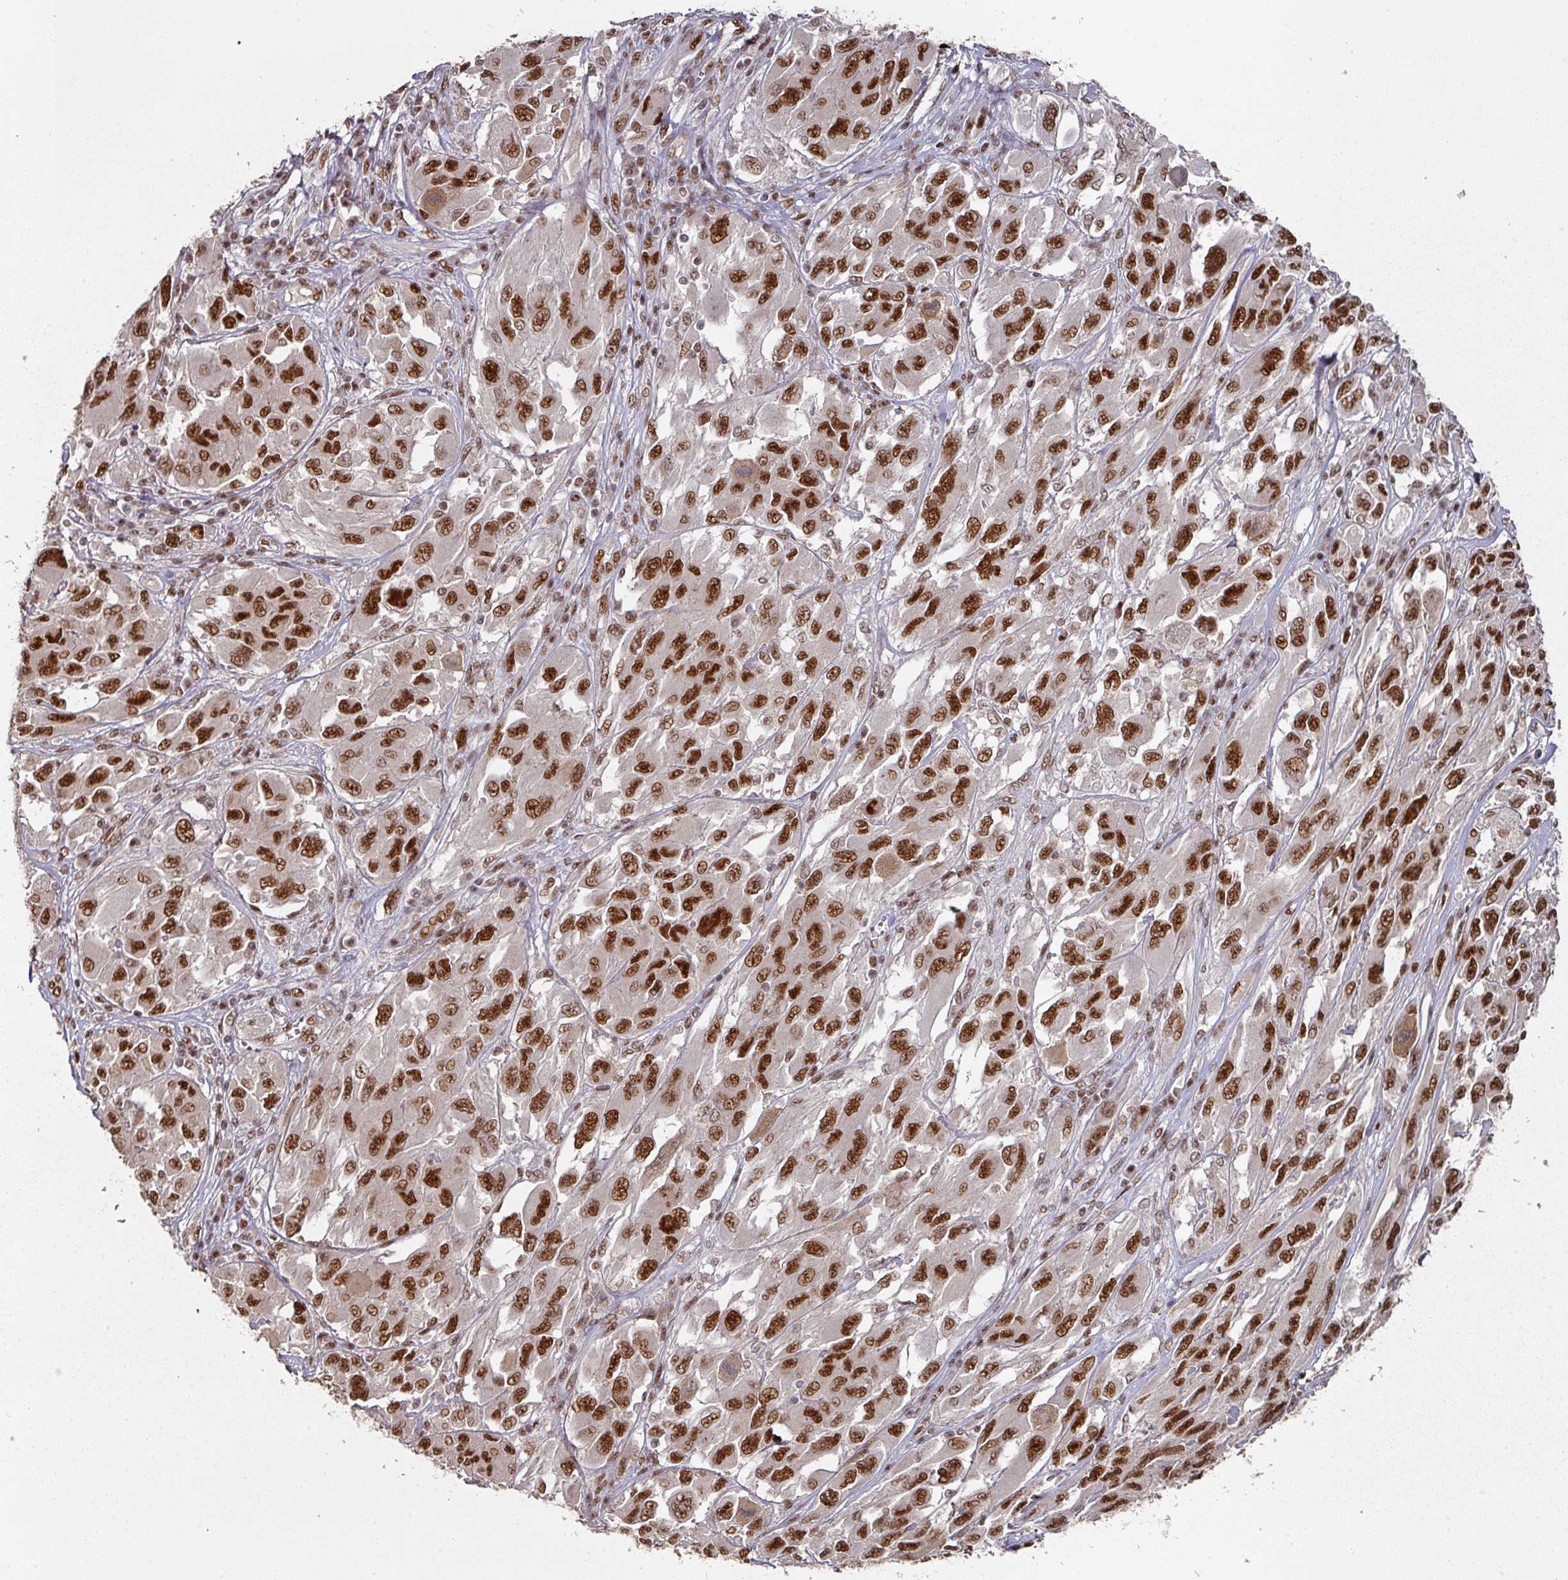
{"staining": {"intensity": "strong", "quantity": ">75%", "location": "nuclear"}, "tissue": "melanoma", "cell_type": "Tumor cells", "image_type": "cancer", "snomed": [{"axis": "morphology", "description": "Malignant melanoma, NOS"}, {"axis": "topography", "description": "Skin"}], "caption": "Malignant melanoma stained with a protein marker displays strong staining in tumor cells.", "gene": "MEPCE", "patient": {"sex": "female", "age": 91}}